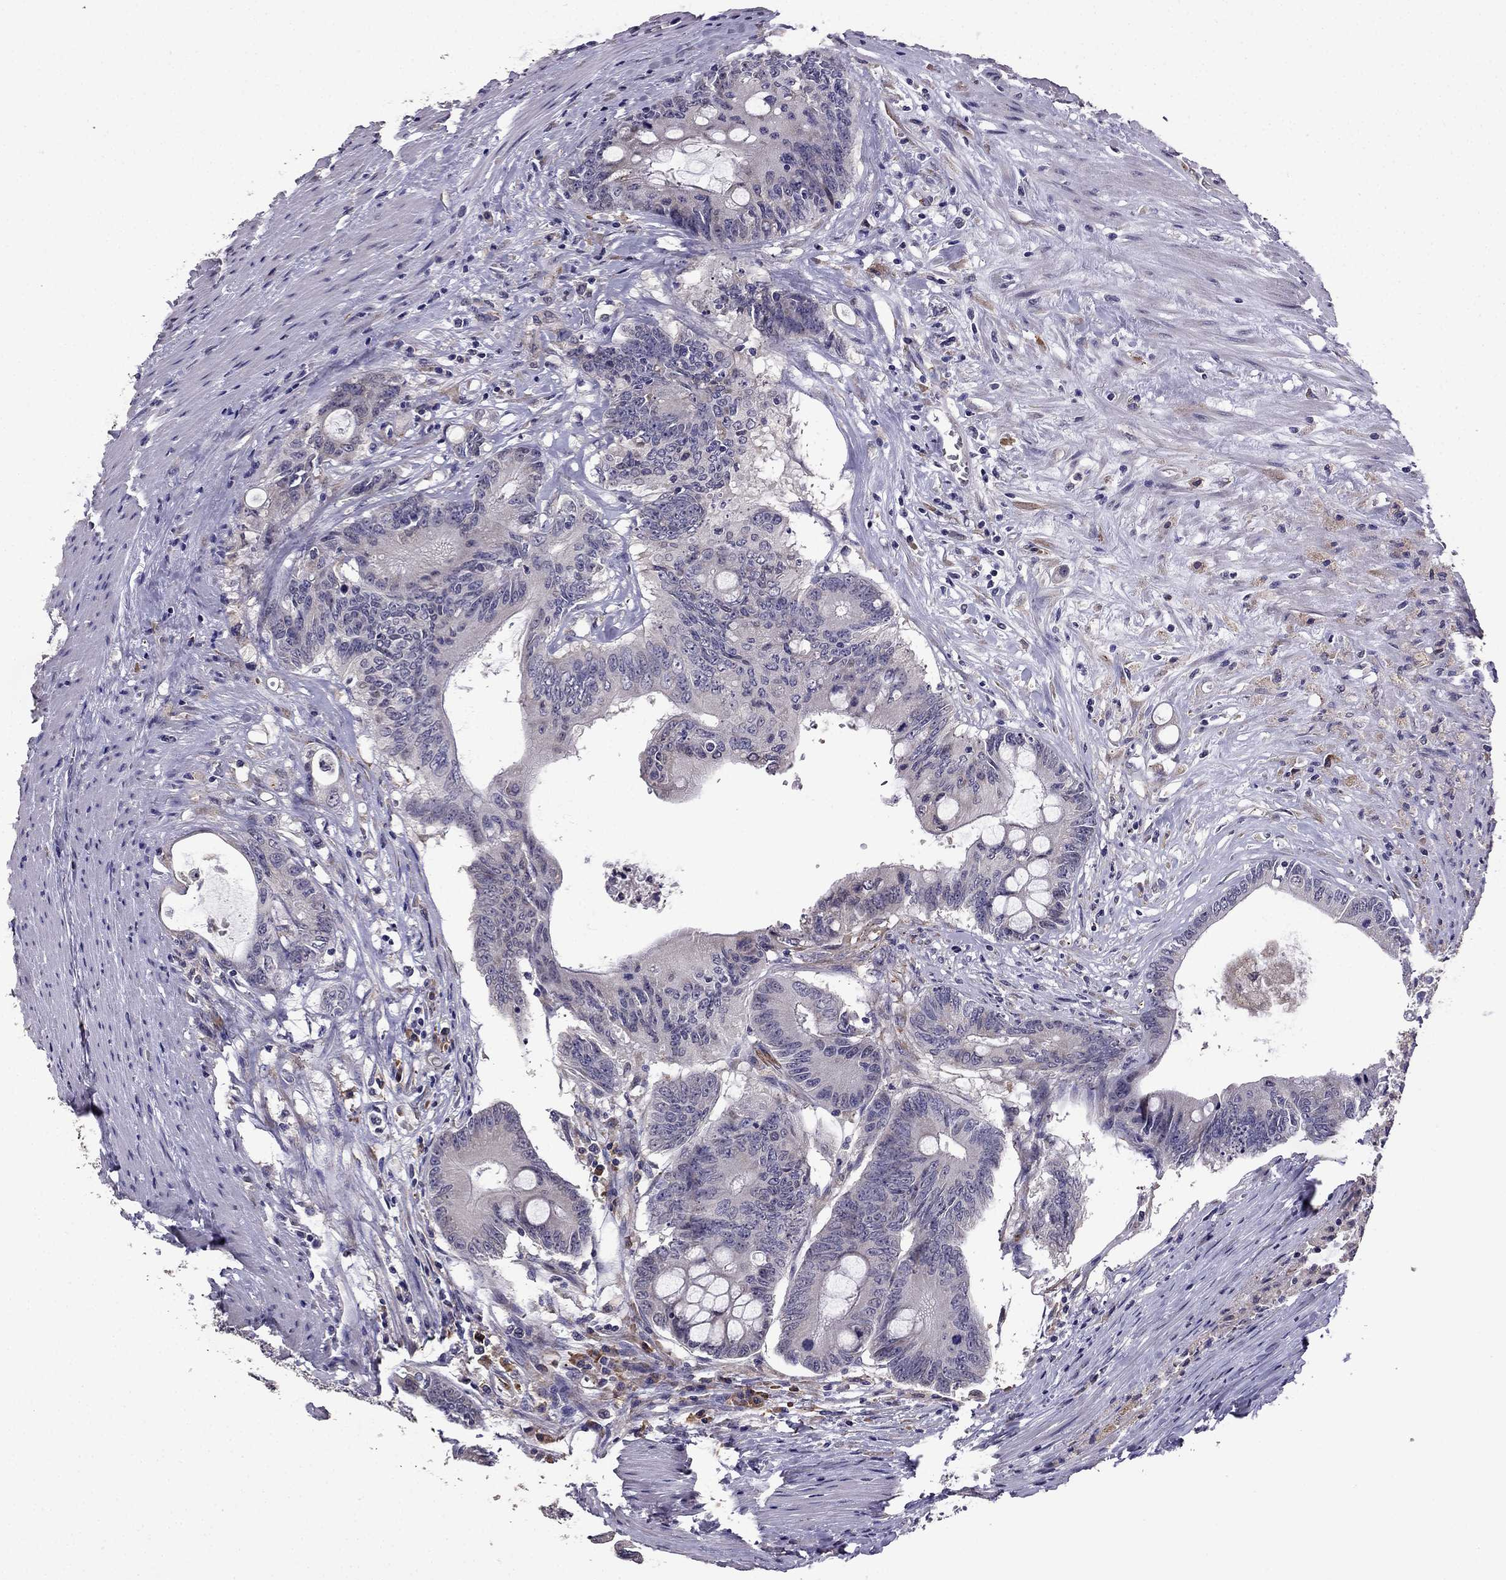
{"staining": {"intensity": "negative", "quantity": "none", "location": "none"}, "tissue": "colorectal cancer", "cell_type": "Tumor cells", "image_type": "cancer", "snomed": [{"axis": "morphology", "description": "Adenocarcinoma, NOS"}, {"axis": "topography", "description": "Rectum"}], "caption": "This is a histopathology image of immunohistochemistry staining of adenocarcinoma (colorectal), which shows no positivity in tumor cells.", "gene": "CDH9", "patient": {"sex": "male", "age": 59}}